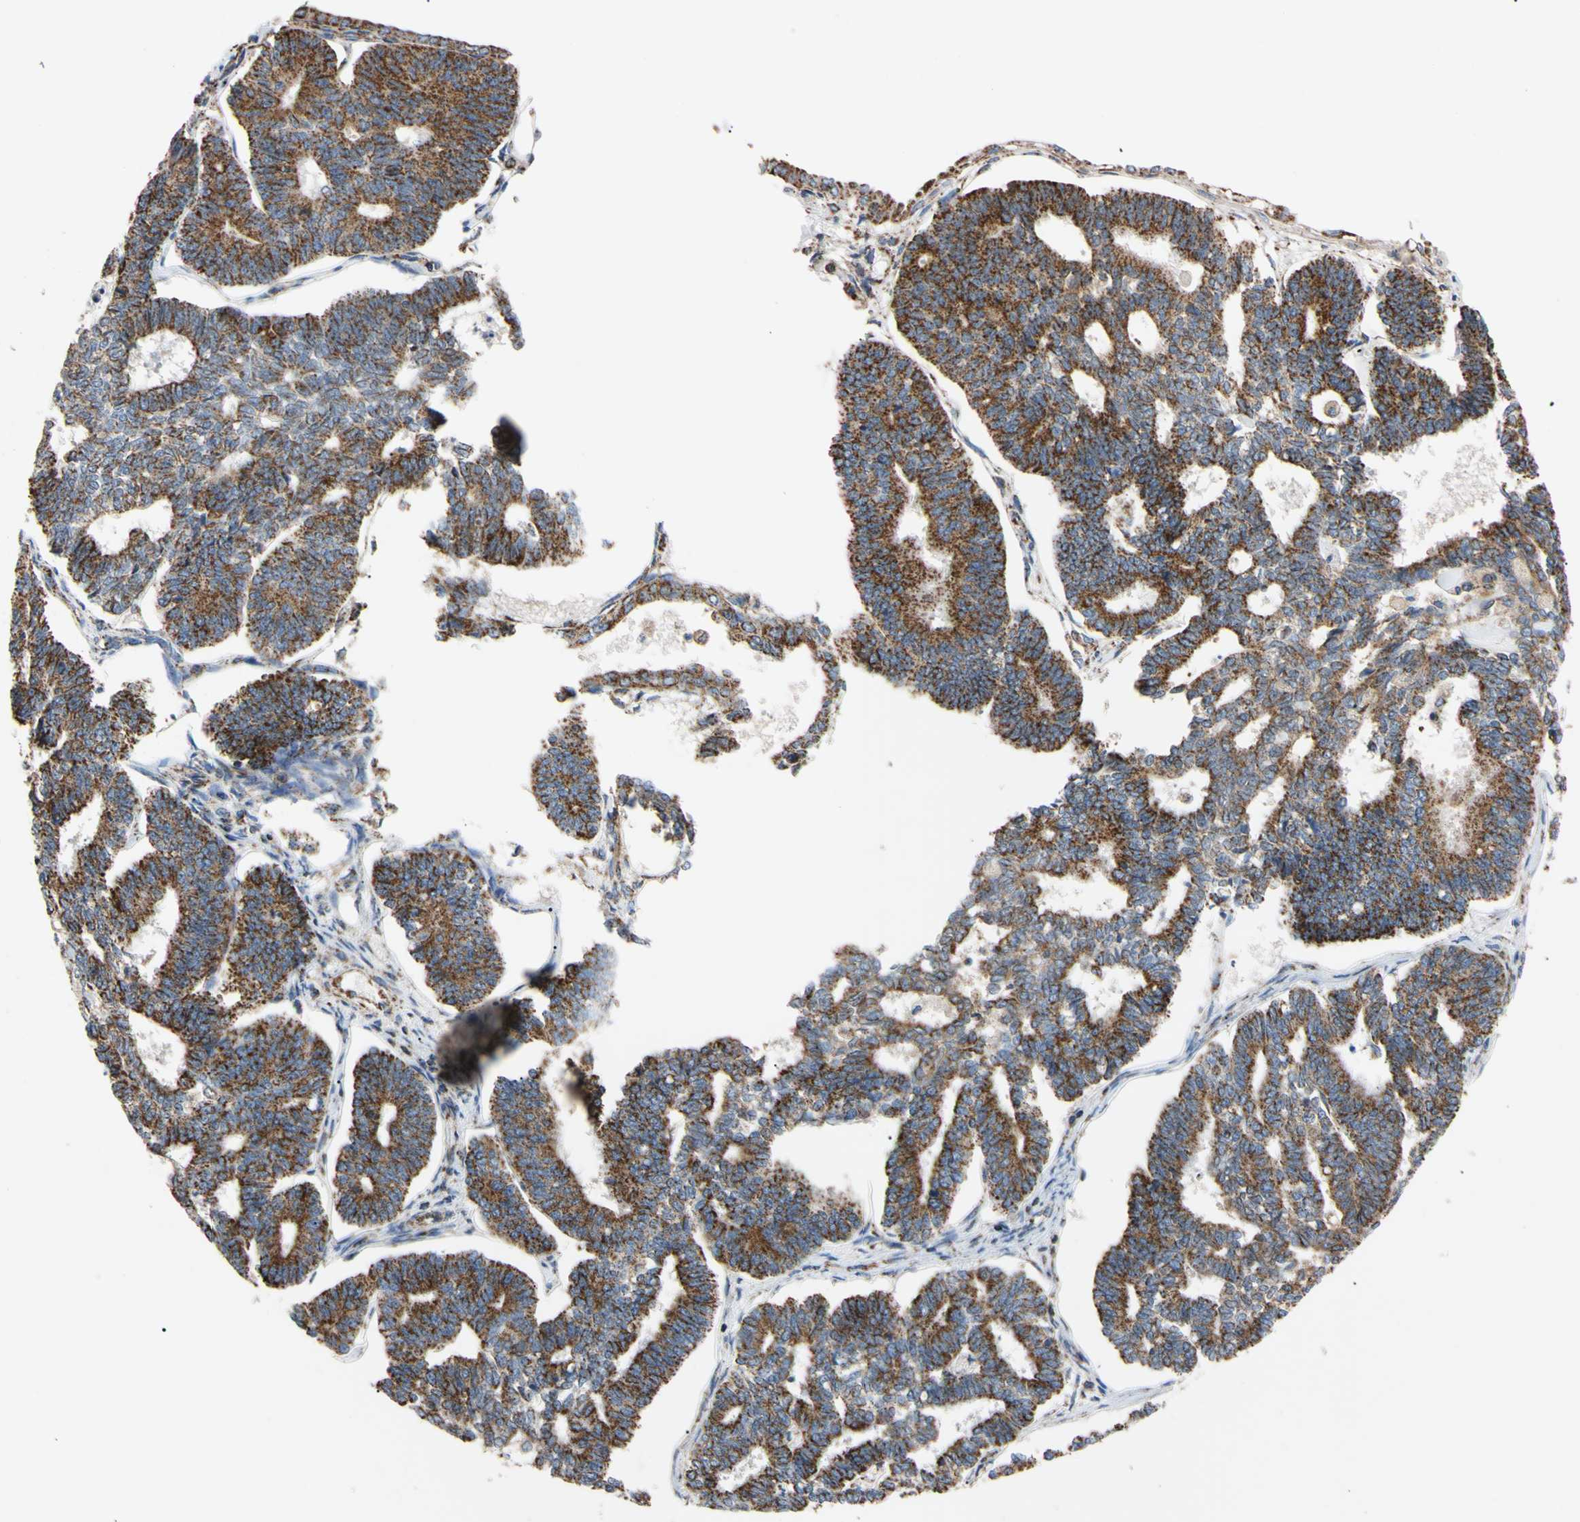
{"staining": {"intensity": "strong", "quantity": ">75%", "location": "cytoplasmic/membranous"}, "tissue": "endometrial cancer", "cell_type": "Tumor cells", "image_type": "cancer", "snomed": [{"axis": "morphology", "description": "Adenocarcinoma, NOS"}, {"axis": "topography", "description": "Endometrium"}], "caption": "Endometrial cancer (adenocarcinoma) tissue reveals strong cytoplasmic/membranous staining in about >75% of tumor cells, visualized by immunohistochemistry.", "gene": "CLPP", "patient": {"sex": "female", "age": 70}}